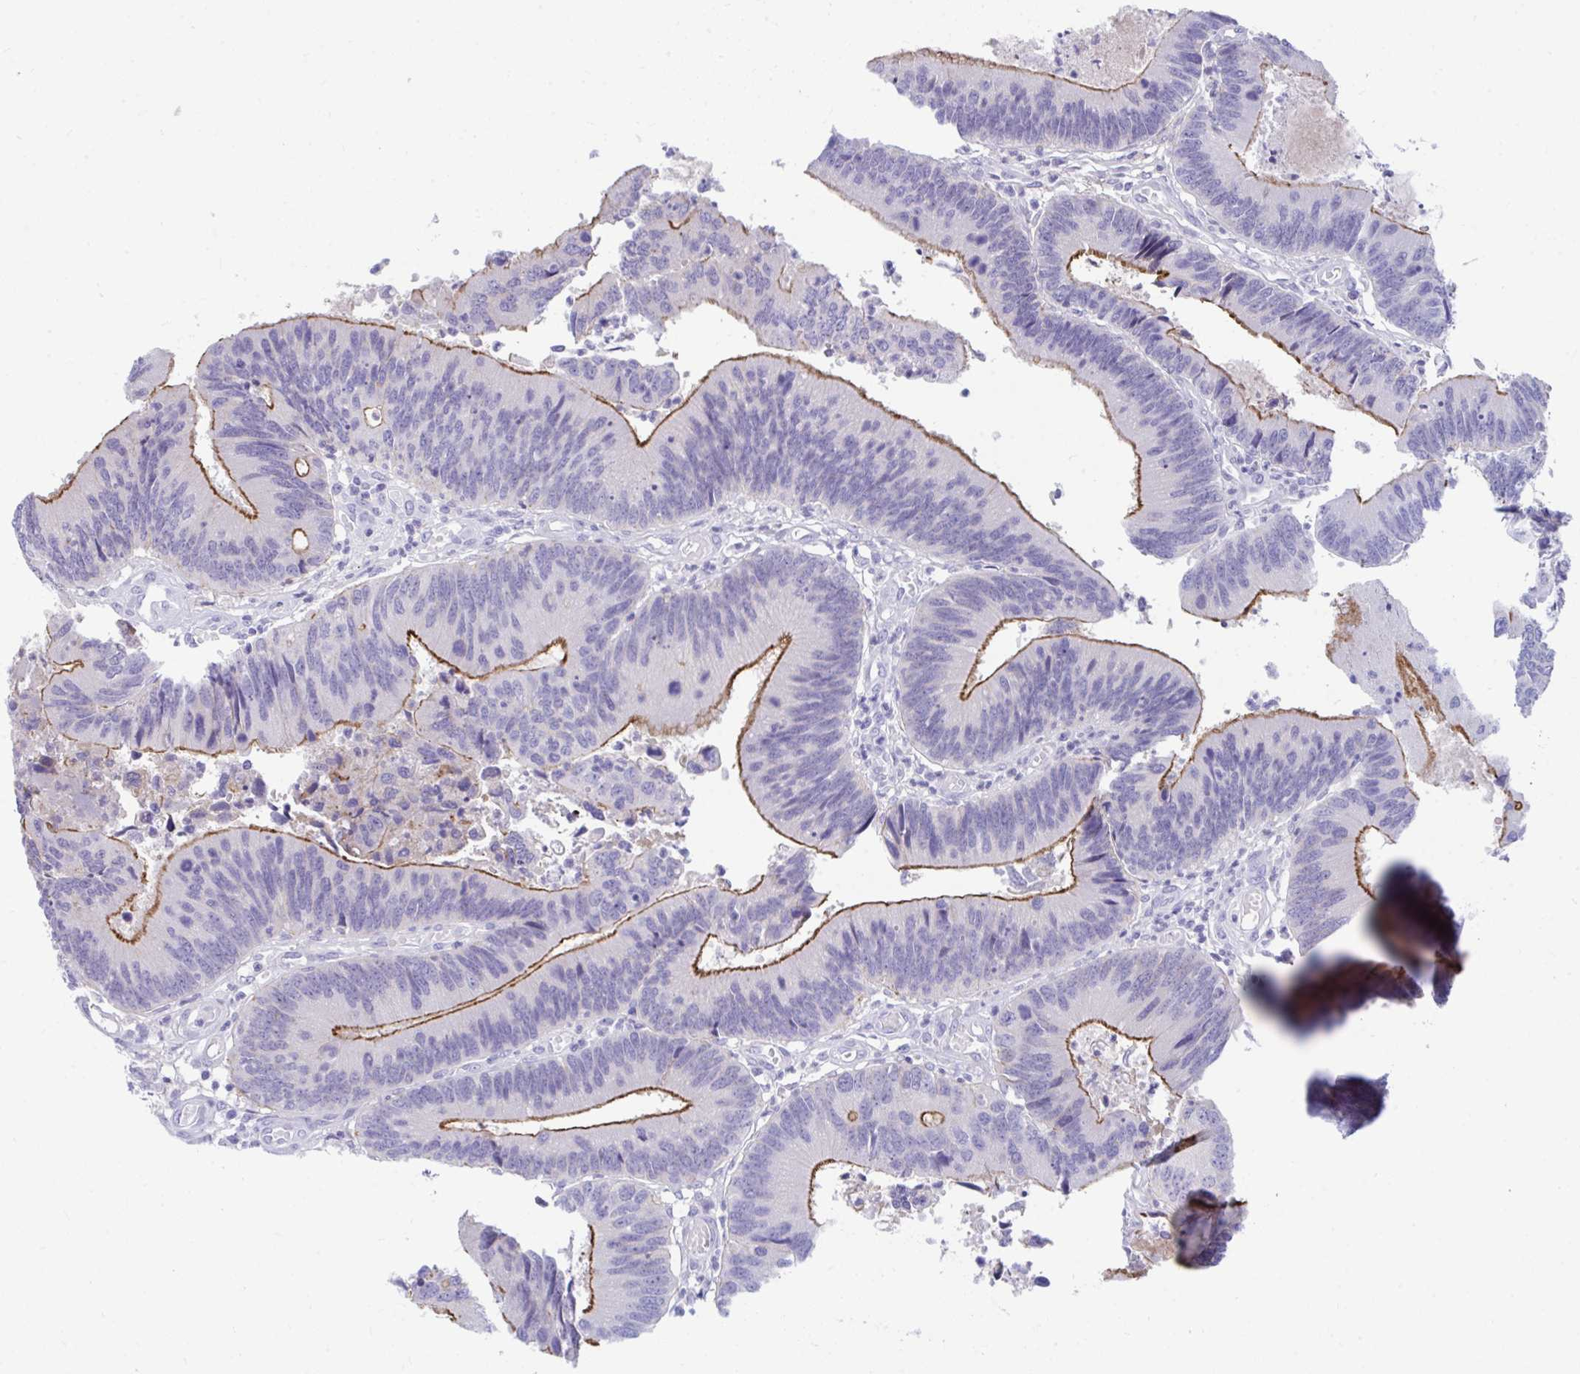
{"staining": {"intensity": "strong", "quantity": "25%-75%", "location": "cytoplasmic/membranous"}, "tissue": "colorectal cancer", "cell_type": "Tumor cells", "image_type": "cancer", "snomed": [{"axis": "morphology", "description": "Adenocarcinoma, NOS"}, {"axis": "topography", "description": "Colon"}], "caption": "Human colorectal cancer (adenocarcinoma) stained with a protein marker shows strong staining in tumor cells.", "gene": "PIGZ", "patient": {"sex": "female", "age": 67}}